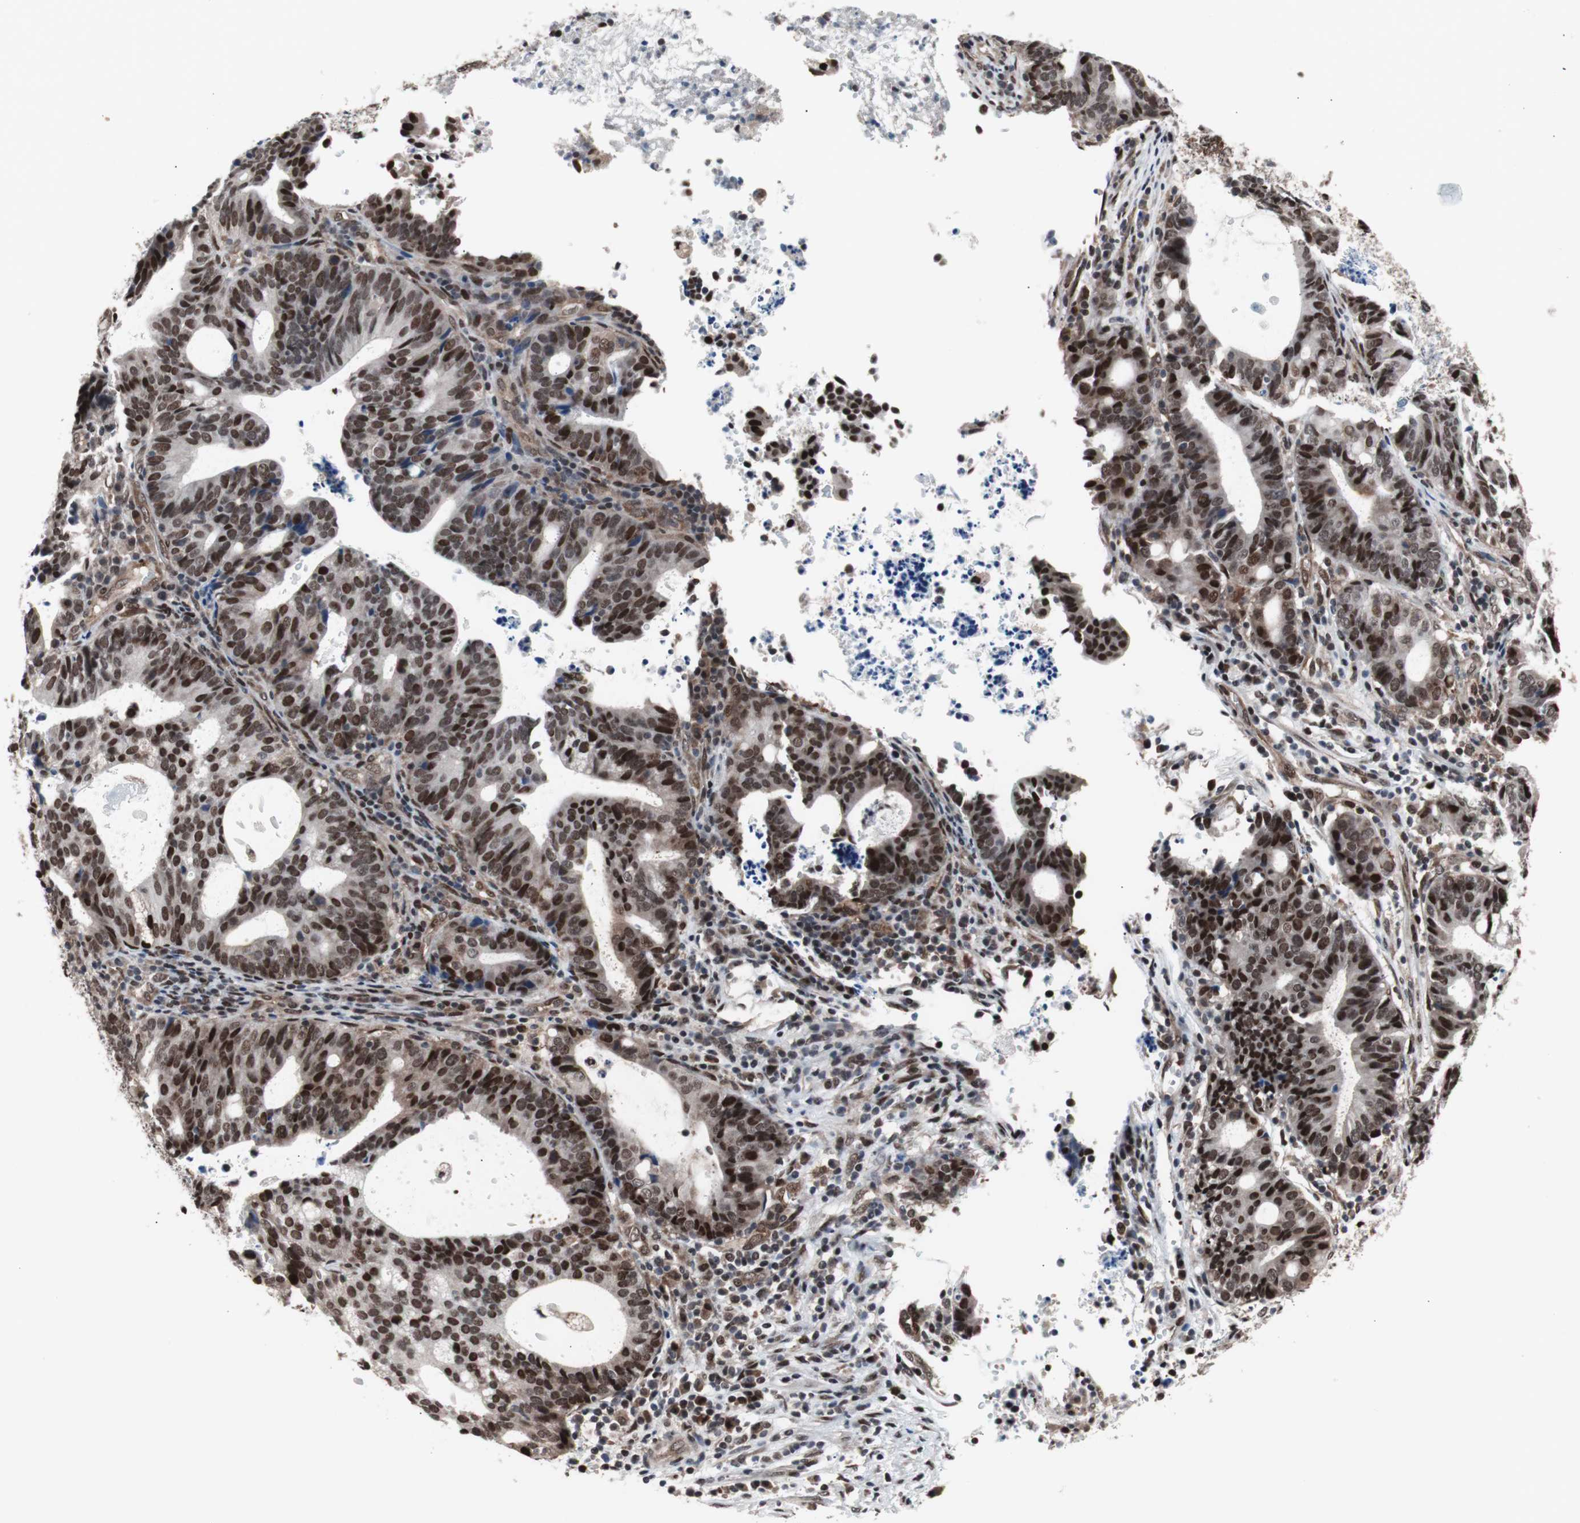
{"staining": {"intensity": "strong", "quantity": ">75%", "location": "nuclear"}, "tissue": "endometrial cancer", "cell_type": "Tumor cells", "image_type": "cancer", "snomed": [{"axis": "morphology", "description": "Adenocarcinoma, NOS"}, {"axis": "topography", "description": "Uterus"}], "caption": "An image showing strong nuclear staining in approximately >75% of tumor cells in adenocarcinoma (endometrial), as visualized by brown immunohistochemical staining.", "gene": "POGZ", "patient": {"sex": "female", "age": 83}}